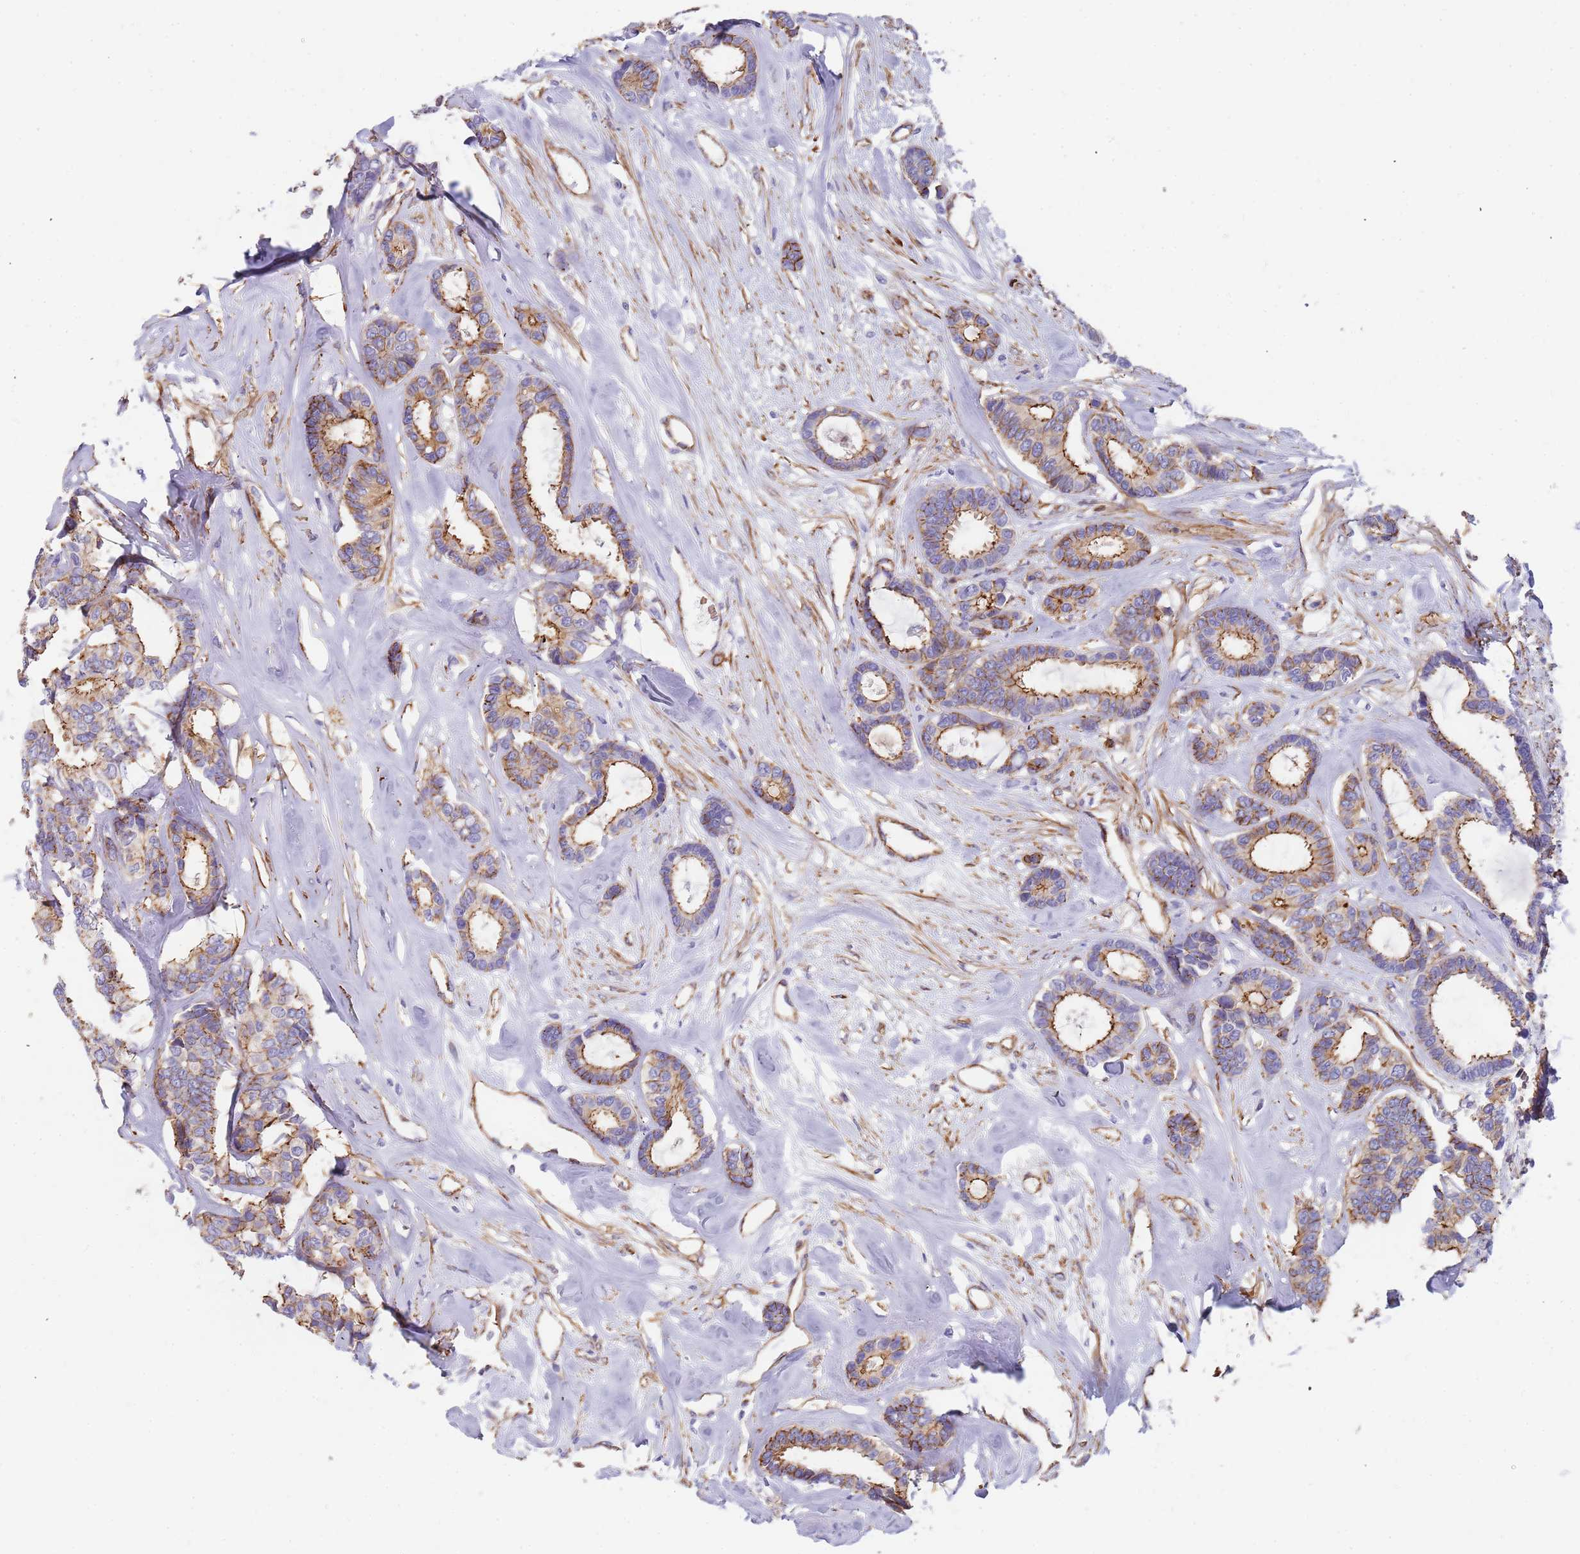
{"staining": {"intensity": "moderate", "quantity": ">75%", "location": "cytoplasmic/membranous"}, "tissue": "breast cancer", "cell_type": "Tumor cells", "image_type": "cancer", "snomed": [{"axis": "morphology", "description": "Duct carcinoma"}, {"axis": "topography", "description": "Breast"}], "caption": "Immunohistochemistry (IHC) (DAB (3,3'-diaminobenzidine)) staining of human breast cancer reveals moderate cytoplasmic/membranous protein expression in approximately >75% of tumor cells. (Stains: DAB in brown, nuclei in blue, Microscopy: brightfield microscopy at high magnification).", "gene": "GFRAL", "patient": {"sex": "female", "age": 87}}